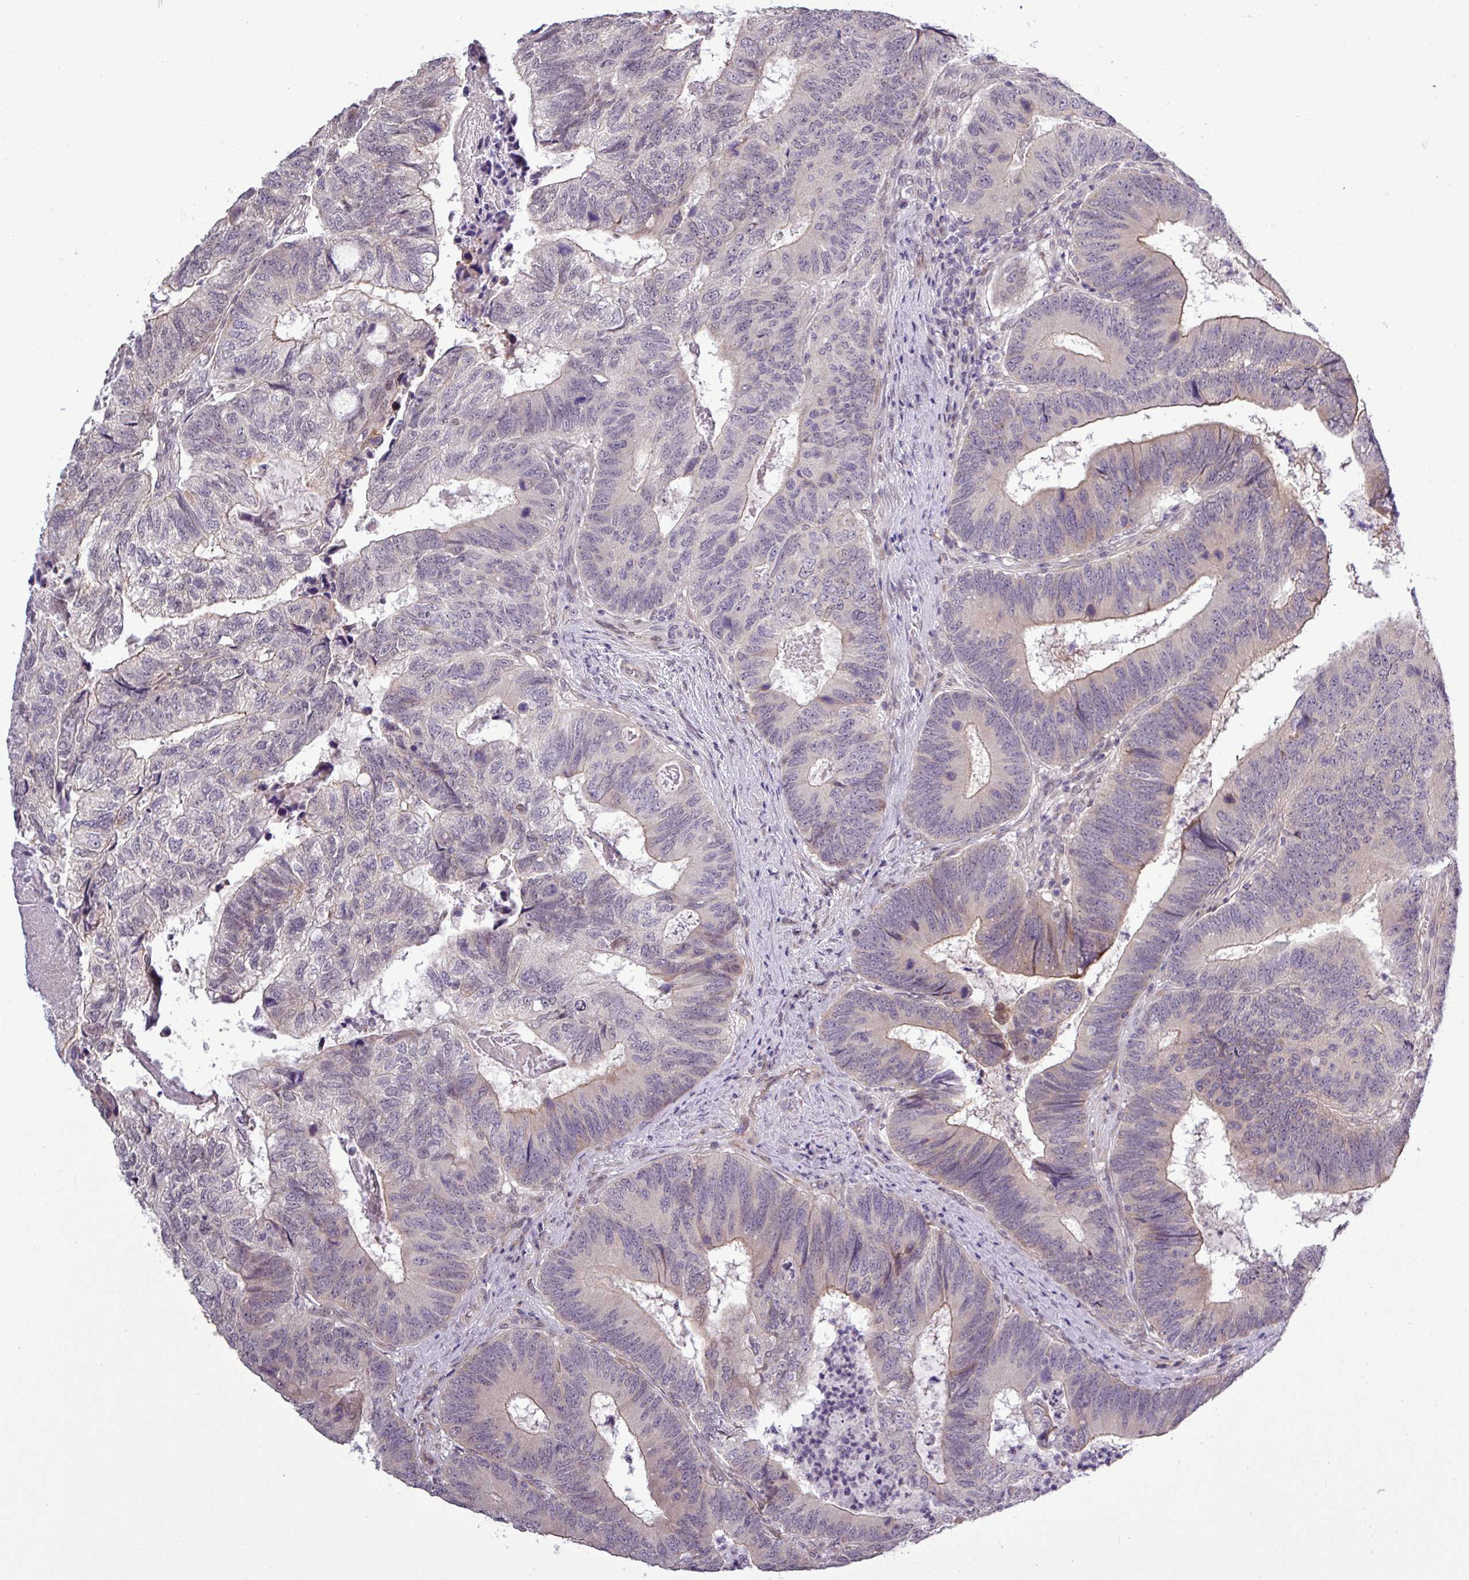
{"staining": {"intensity": "weak", "quantity": "<25%", "location": "cytoplasmic/membranous"}, "tissue": "colorectal cancer", "cell_type": "Tumor cells", "image_type": "cancer", "snomed": [{"axis": "morphology", "description": "Adenocarcinoma, NOS"}, {"axis": "topography", "description": "Colon"}], "caption": "This is an IHC photomicrograph of human colorectal cancer (adenocarcinoma). There is no staining in tumor cells.", "gene": "GPT2", "patient": {"sex": "female", "age": 67}}